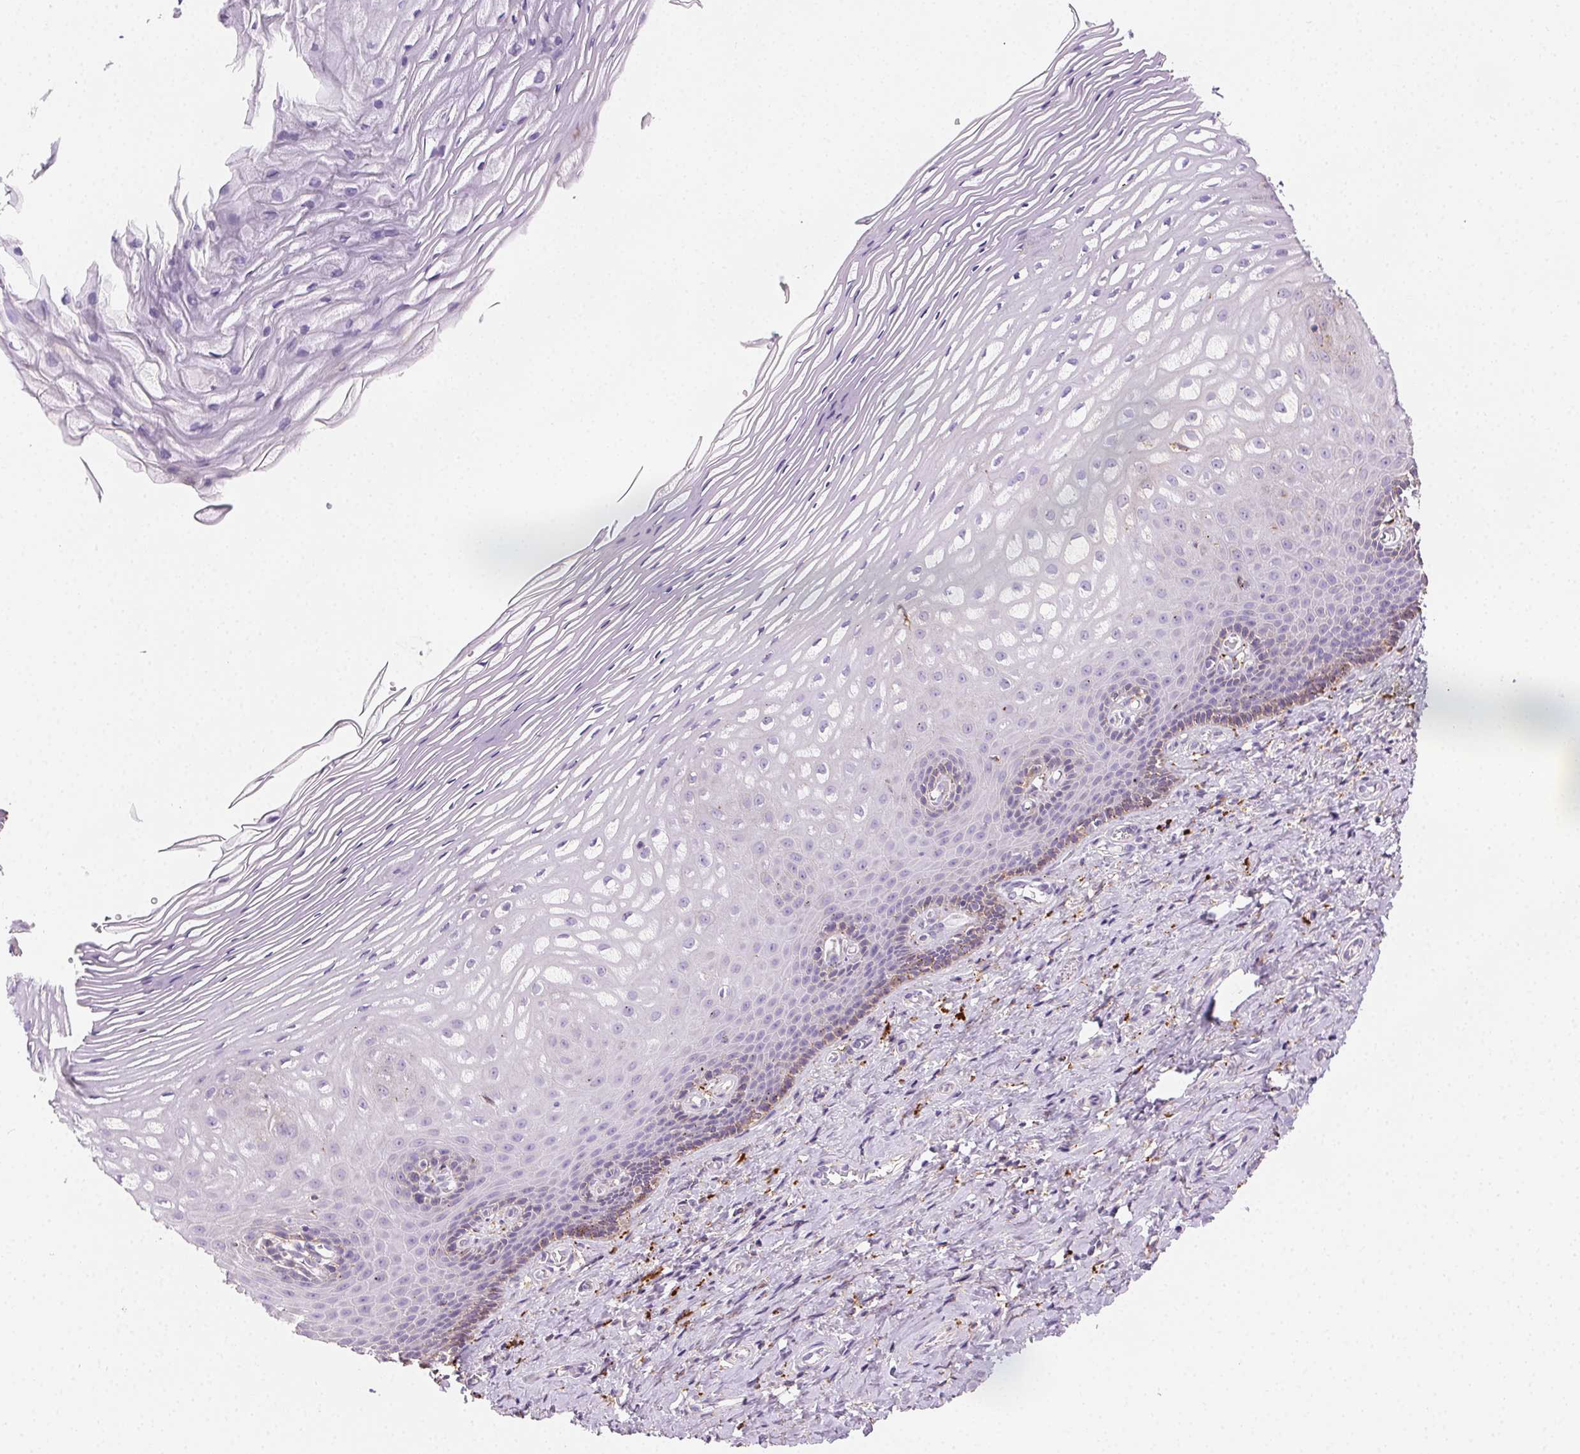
{"staining": {"intensity": "moderate", "quantity": "<25%", "location": "cytoplasmic/membranous"}, "tissue": "vagina", "cell_type": "Squamous epithelial cells", "image_type": "normal", "snomed": [{"axis": "morphology", "description": "Normal tissue, NOS"}, {"axis": "topography", "description": "Vagina"}], "caption": "IHC of benign human vagina demonstrates low levels of moderate cytoplasmic/membranous expression in approximately <25% of squamous epithelial cells. (DAB (3,3'-diaminobenzidine) IHC, brown staining for protein, blue staining for nuclei).", "gene": "SCPEP1", "patient": {"sex": "female", "age": 83}}